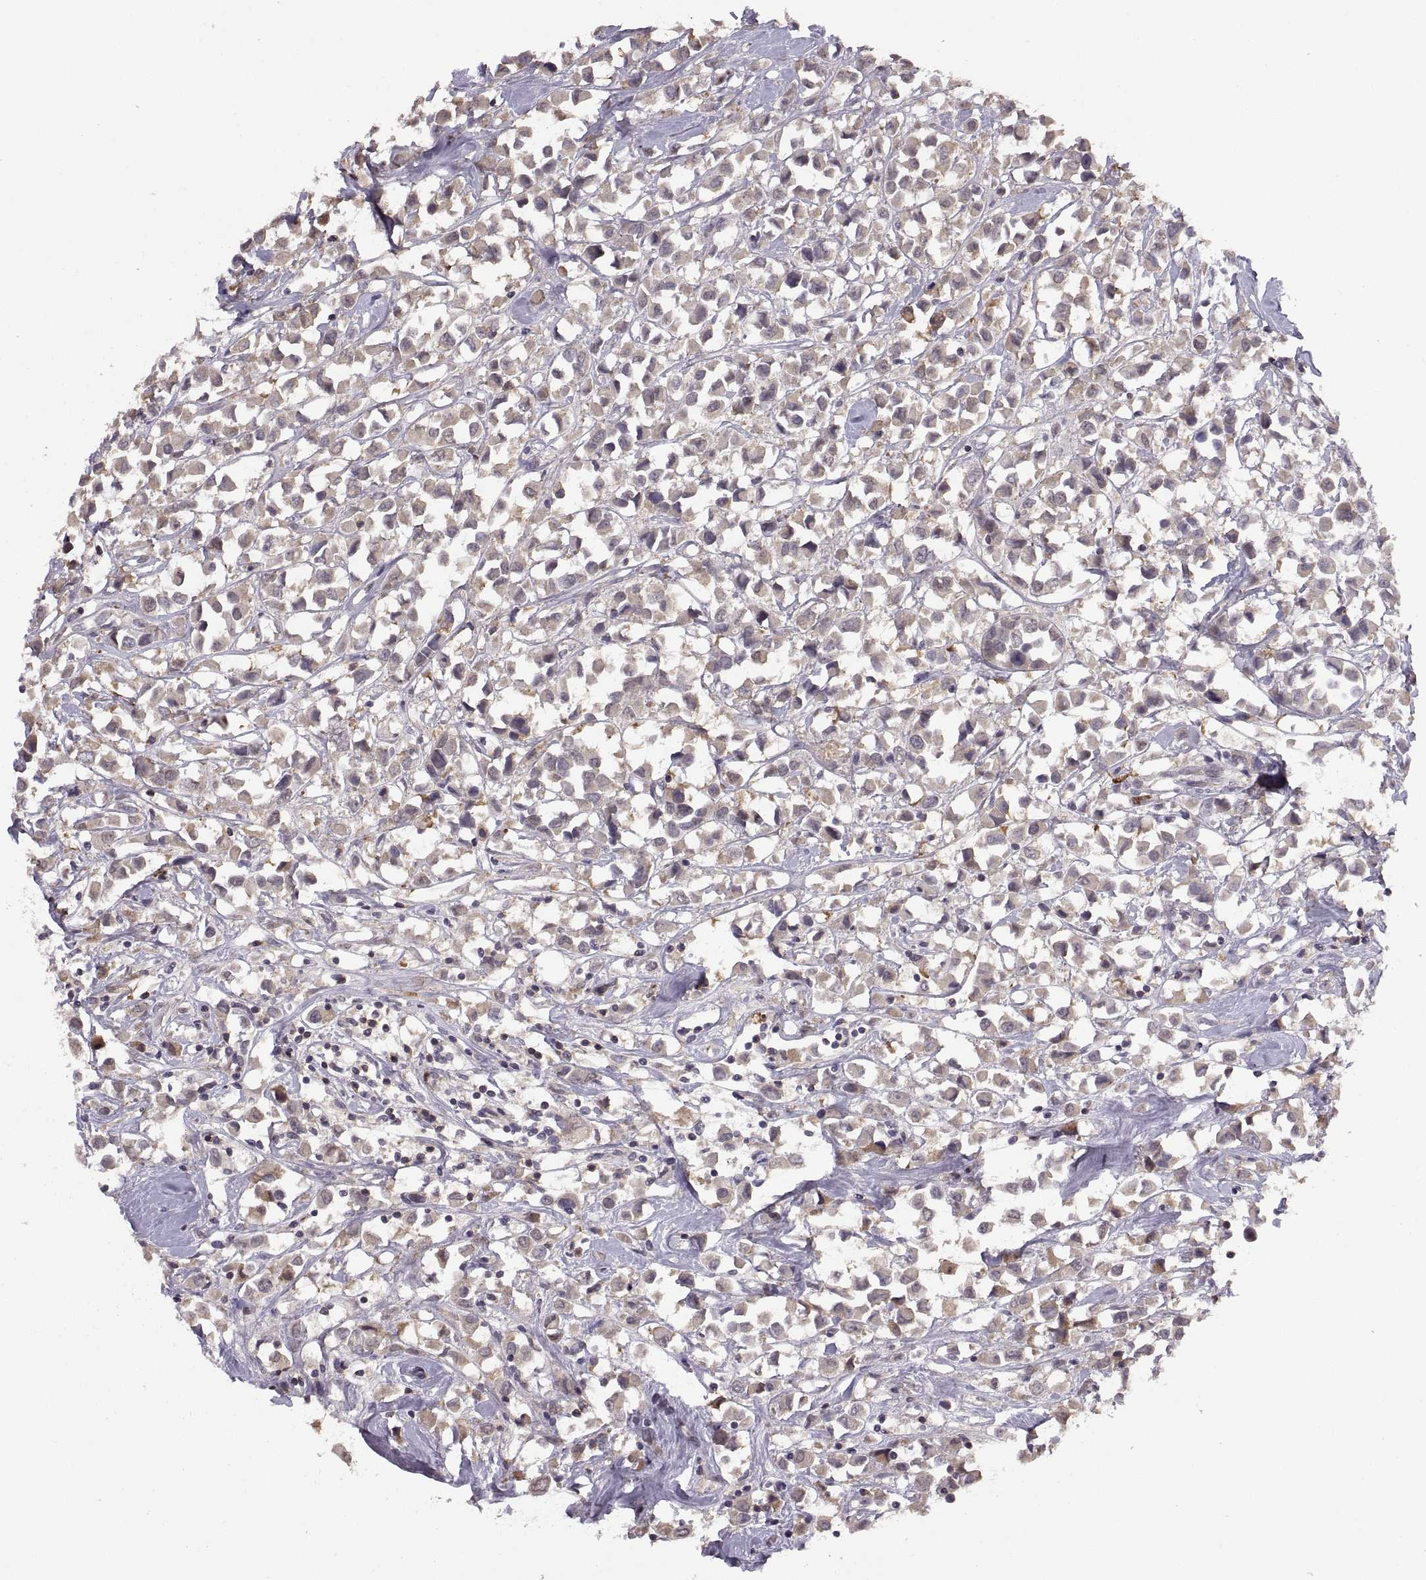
{"staining": {"intensity": "weak", "quantity": "<25%", "location": "cytoplasmic/membranous"}, "tissue": "breast cancer", "cell_type": "Tumor cells", "image_type": "cancer", "snomed": [{"axis": "morphology", "description": "Duct carcinoma"}, {"axis": "topography", "description": "Breast"}], "caption": "Immunohistochemistry of human breast cancer (infiltrating ductal carcinoma) shows no staining in tumor cells.", "gene": "NMNAT2", "patient": {"sex": "female", "age": 61}}